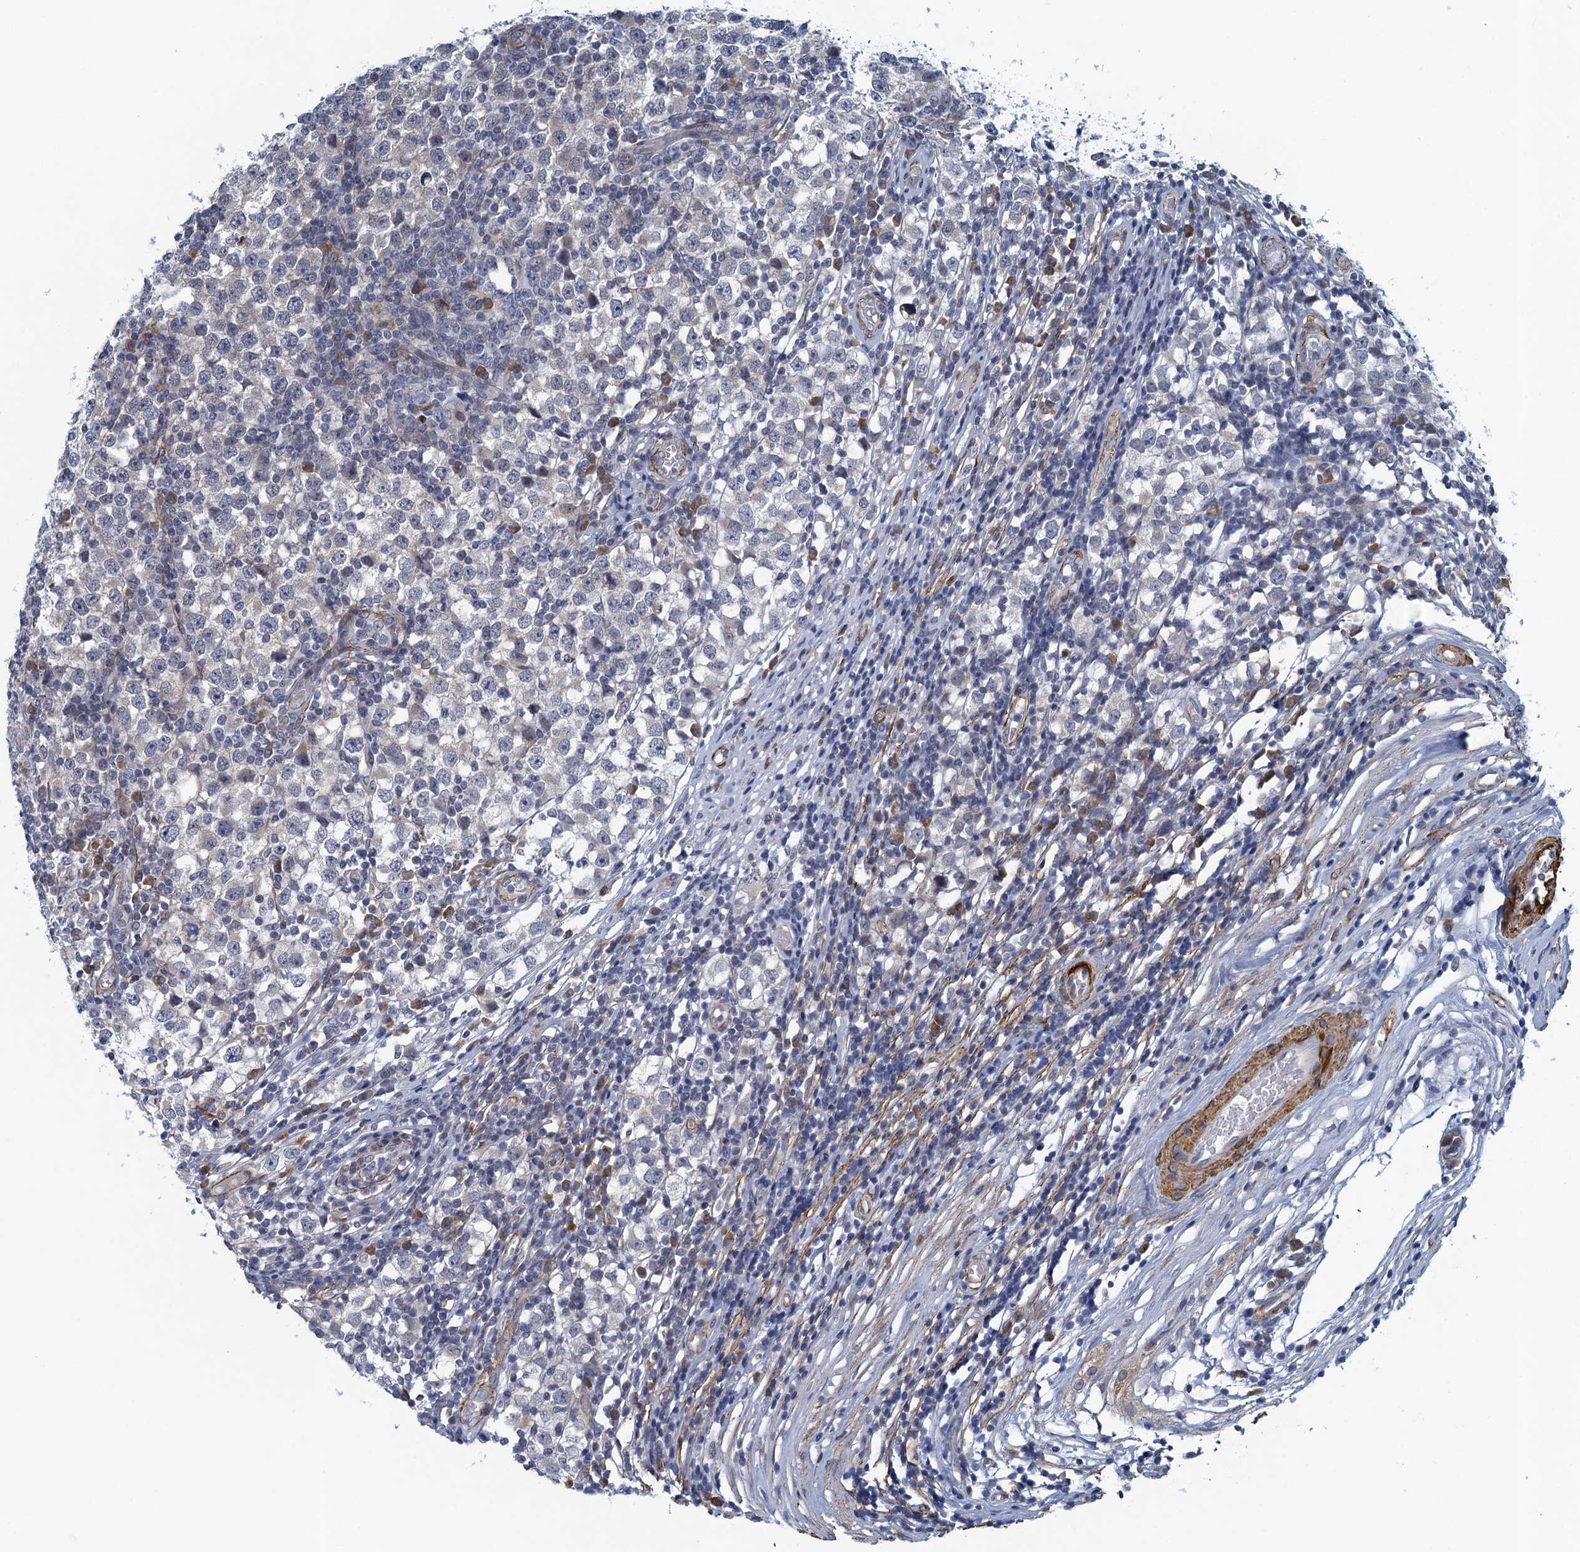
{"staining": {"intensity": "negative", "quantity": "none", "location": "none"}, "tissue": "testis cancer", "cell_type": "Tumor cells", "image_type": "cancer", "snomed": [{"axis": "morphology", "description": "Seminoma, NOS"}, {"axis": "topography", "description": "Testis"}], "caption": "Immunohistochemical staining of testis seminoma shows no significant expression in tumor cells.", "gene": "ALG2", "patient": {"sex": "male", "age": 65}}